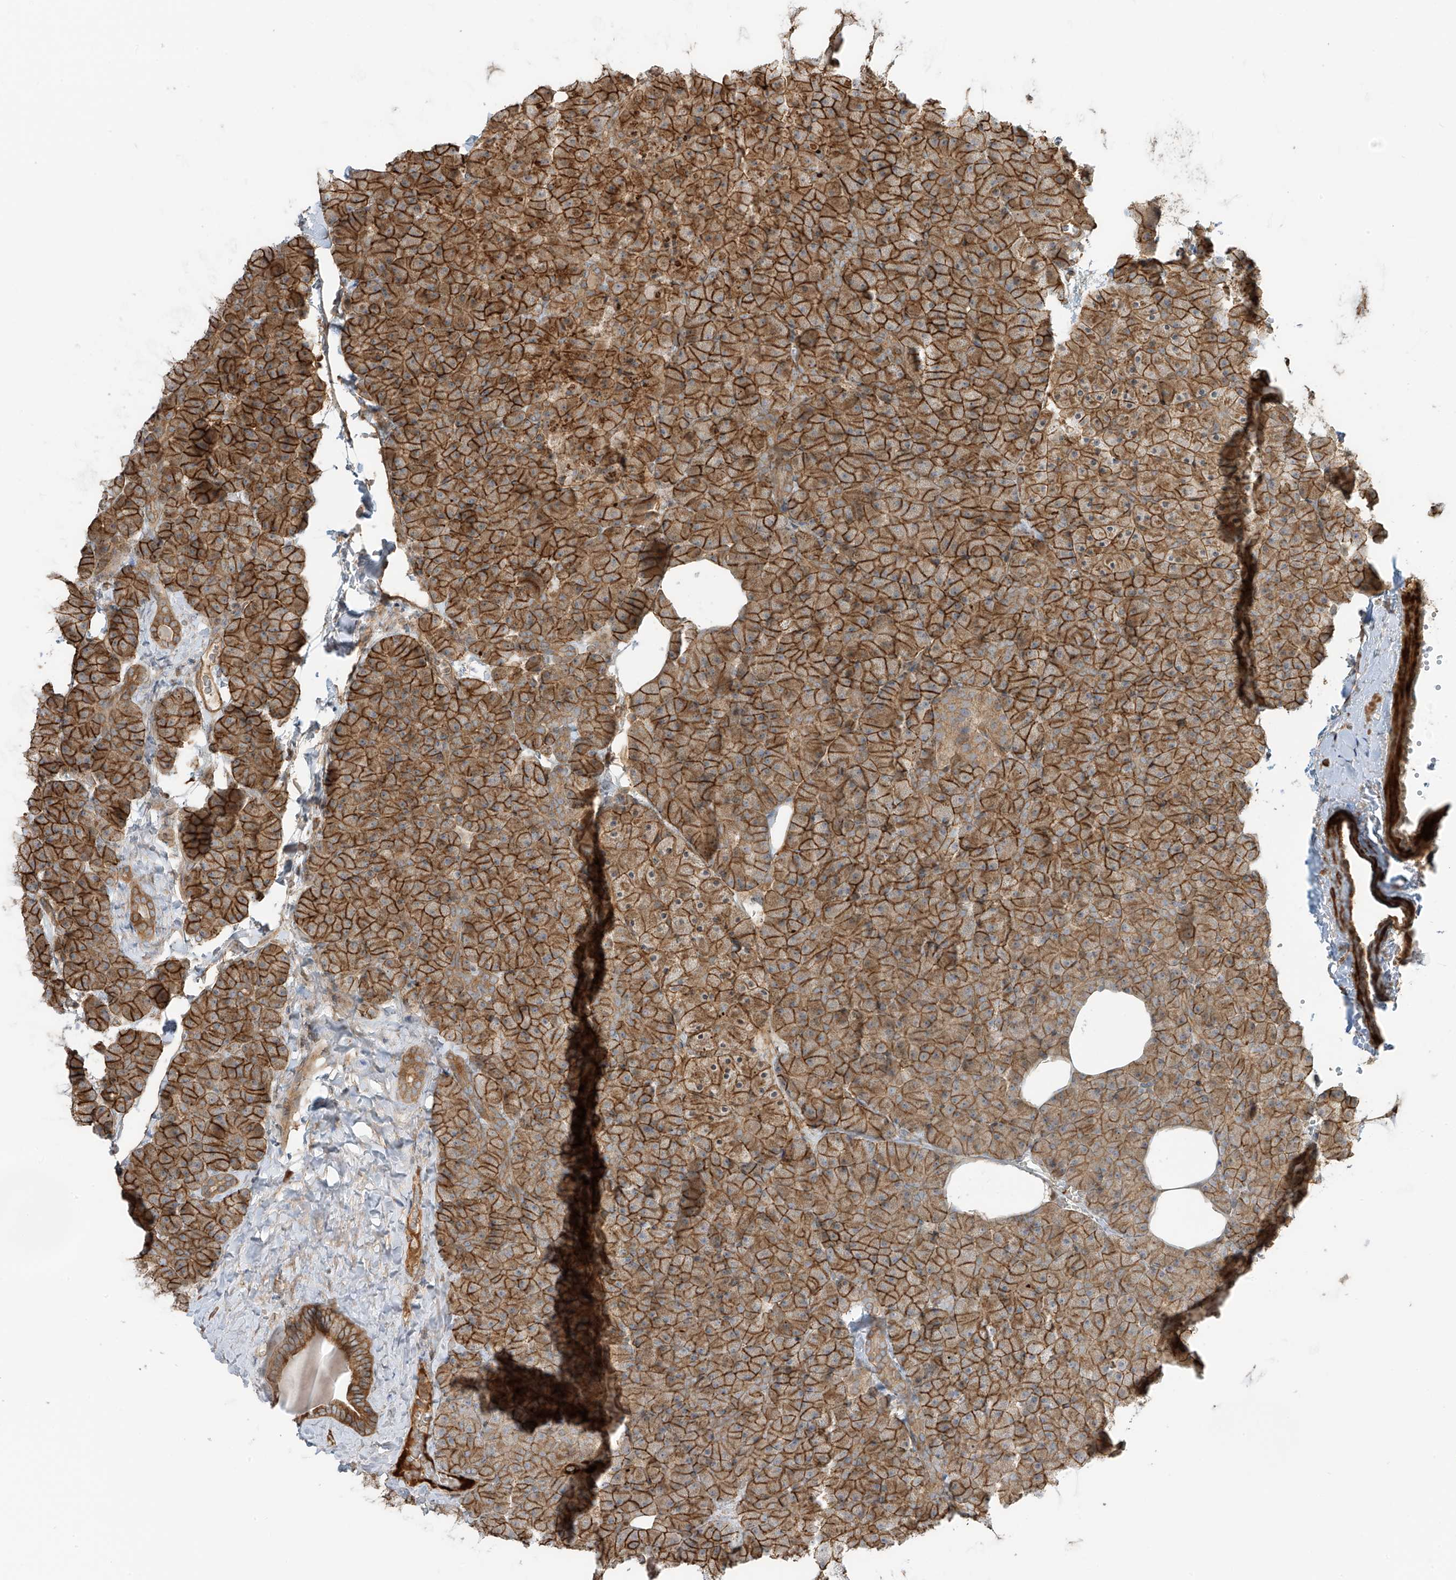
{"staining": {"intensity": "strong", "quantity": ">75%", "location": "cytoplasmic/membranous"}, "tissue": "pancreas", "cell_type": "Exocrine glandular cells", "image_type": "normal", "snomed": [{"axis": "morphology", "description": "Normal tissue, NOS"}, {"axis": "morphology", "description": "Carcinoid, malignant, NOS"}, {"axis": "topography", "description": "Pancreas"}], "caption": "Immunohistochemical staining of benign human pancreas shows high levels of strong cytoplasmic/membranous expression in about >75% of exocrine glandular cells. (DAB IHC, brown staining for protein, blue staining for nuclei).", "gene": "ENTR1", "patient": {"sex": "female", "age": 35}}